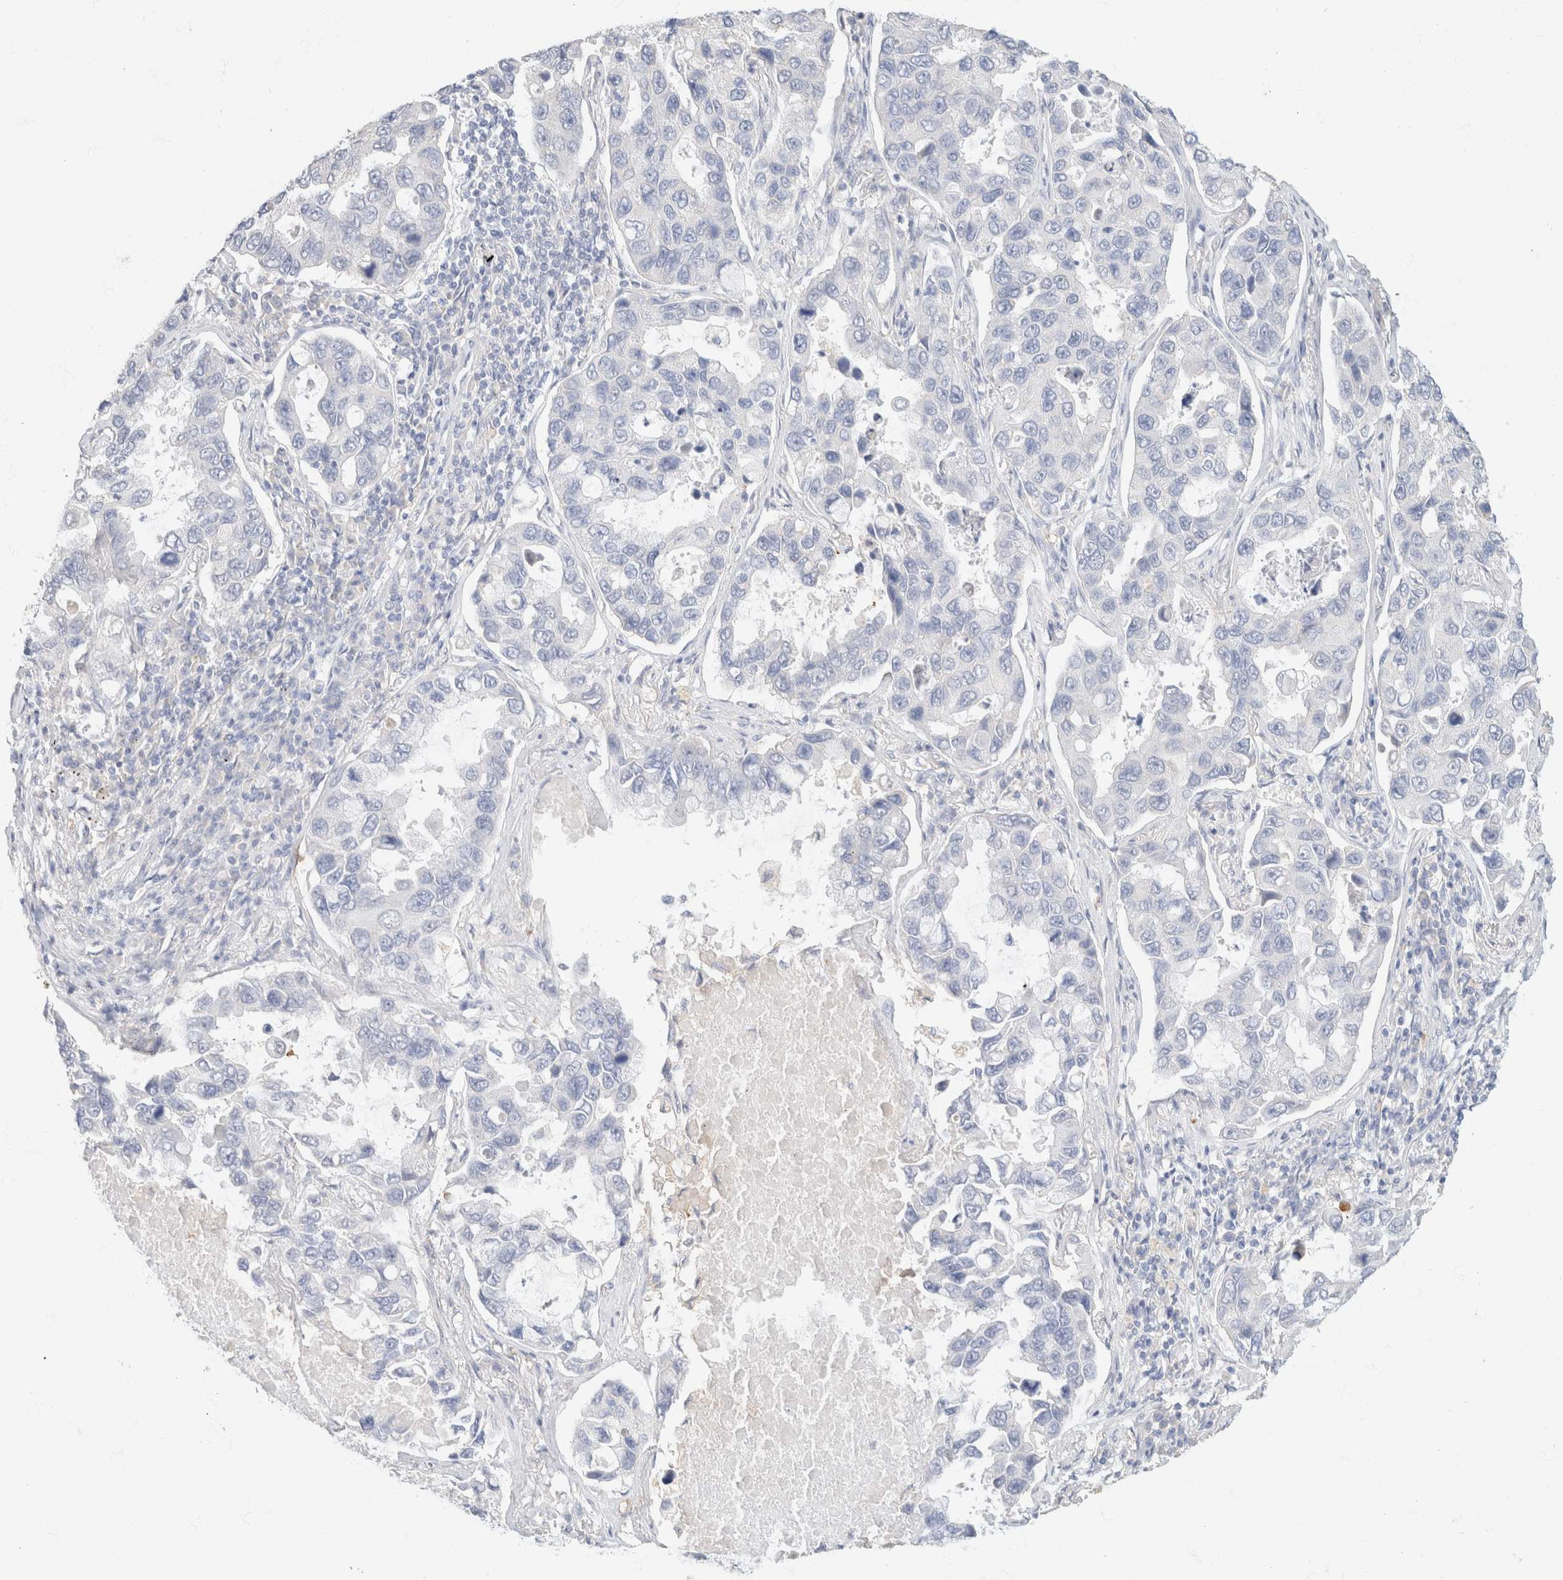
{"staining": {"intensity": "negative", "quantity": "none", "location": "none"}, "tissue": "lung cancer", "cell_type": "Tumor cells", "image_type": "cancer", "snomed": [{"axis": "morphology", "description": "Adenocarcinoma, NOS"}, {"axis": "topography", "description": "Lung"}], "caption": "Tumor cells are negative for brown protein staining in lung adenocarcinoma.", "gene": "CA12", "patient": {"sex": "male", "age": 64}}